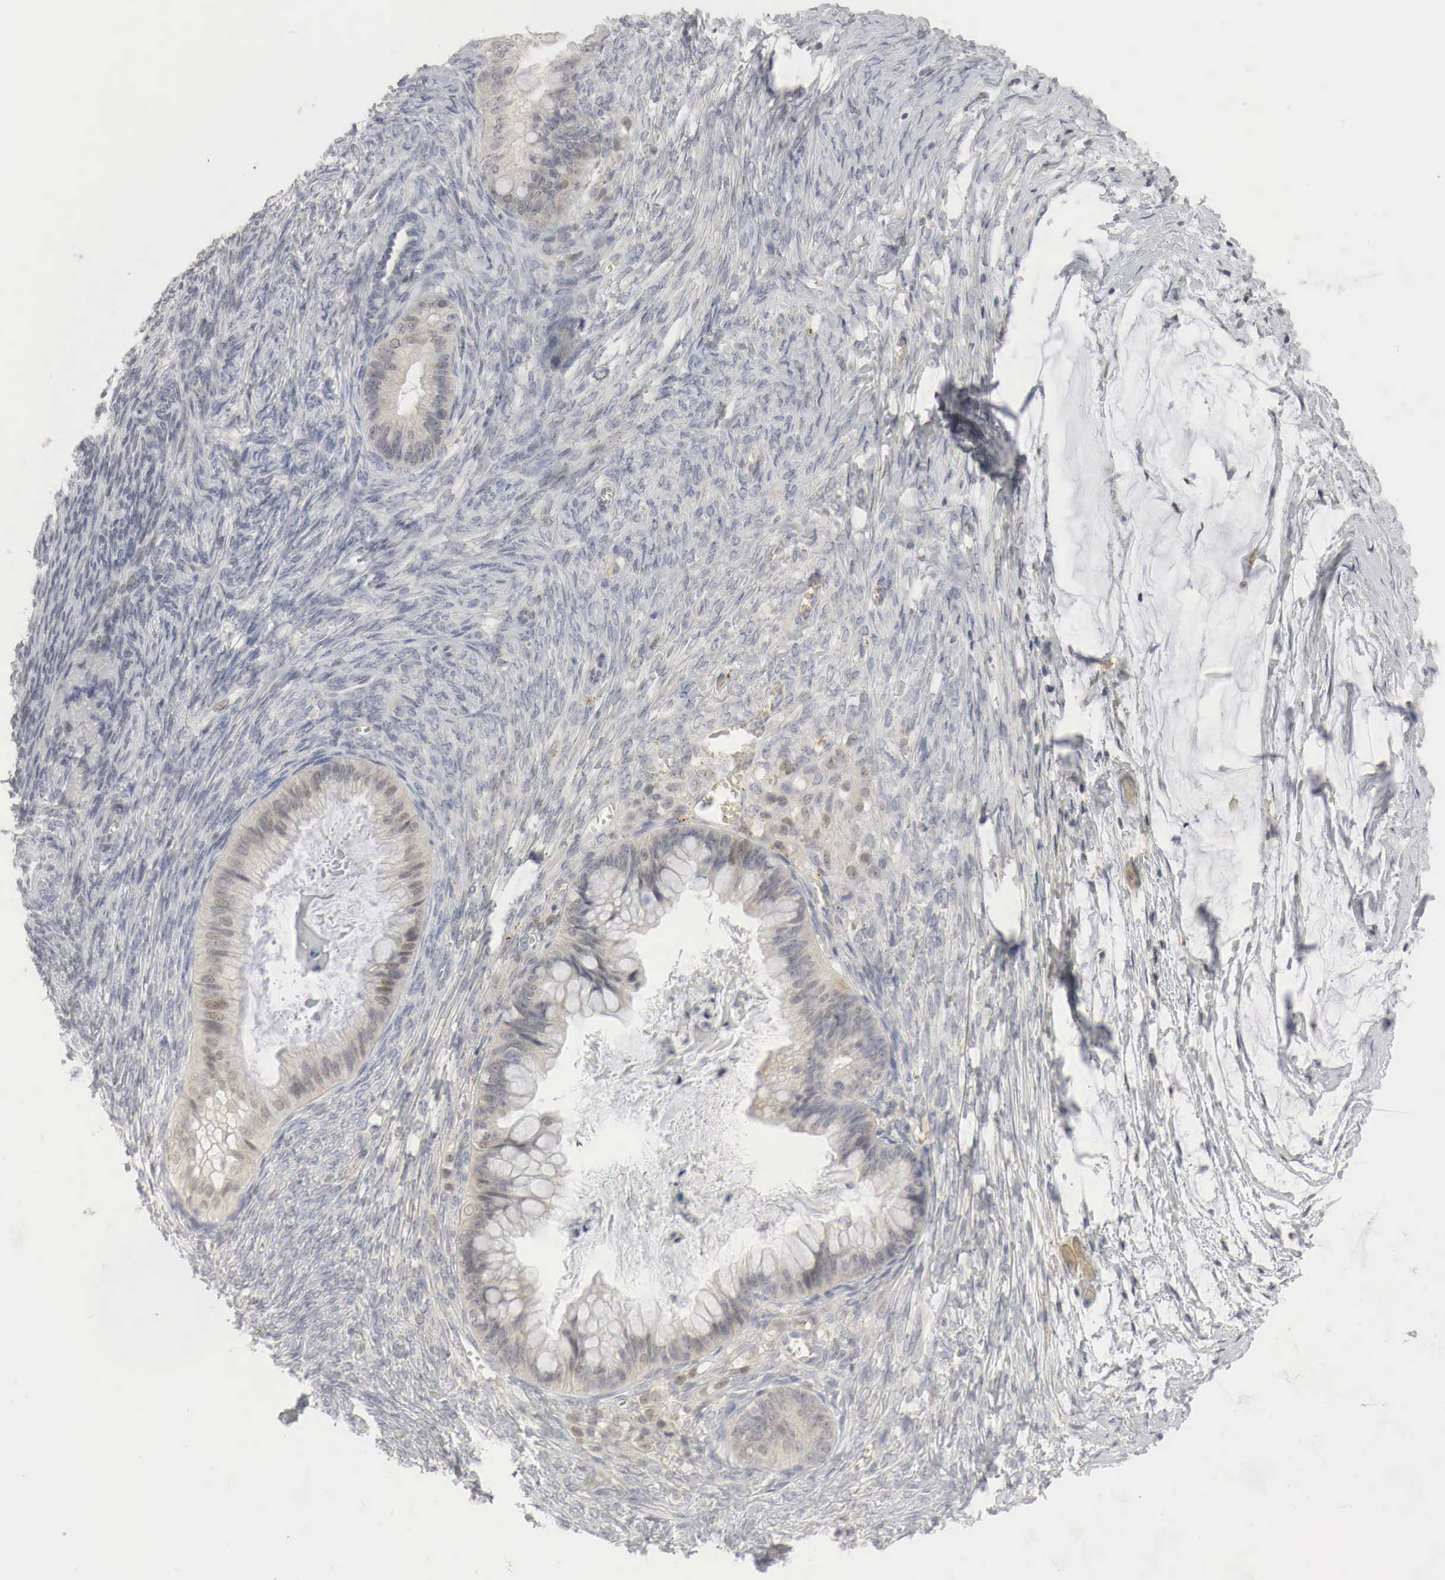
{"staining": {"intensity": "weak", "quantity": "25%-75%", "location": "cytoplasmic/membranous,nuclear"}, "tissue": "ovarian cancer", "cell_type": "Tumor cells", "image_type": "cancer", "snomed": [{"axis": "morphology", "description": "Cystadenocarcinoma, mucinous, NOS"}, {"axis": "topography", "description": "Ovary"}], "caption": "Ovarian mucinous cystadenocarcinoma tissue shows weak cytoplasmic/membranous and nuclear expression in about 25%-75% of tumor cells", "gene": "MYC", "patient": {"sex": "female", "age": 57}}